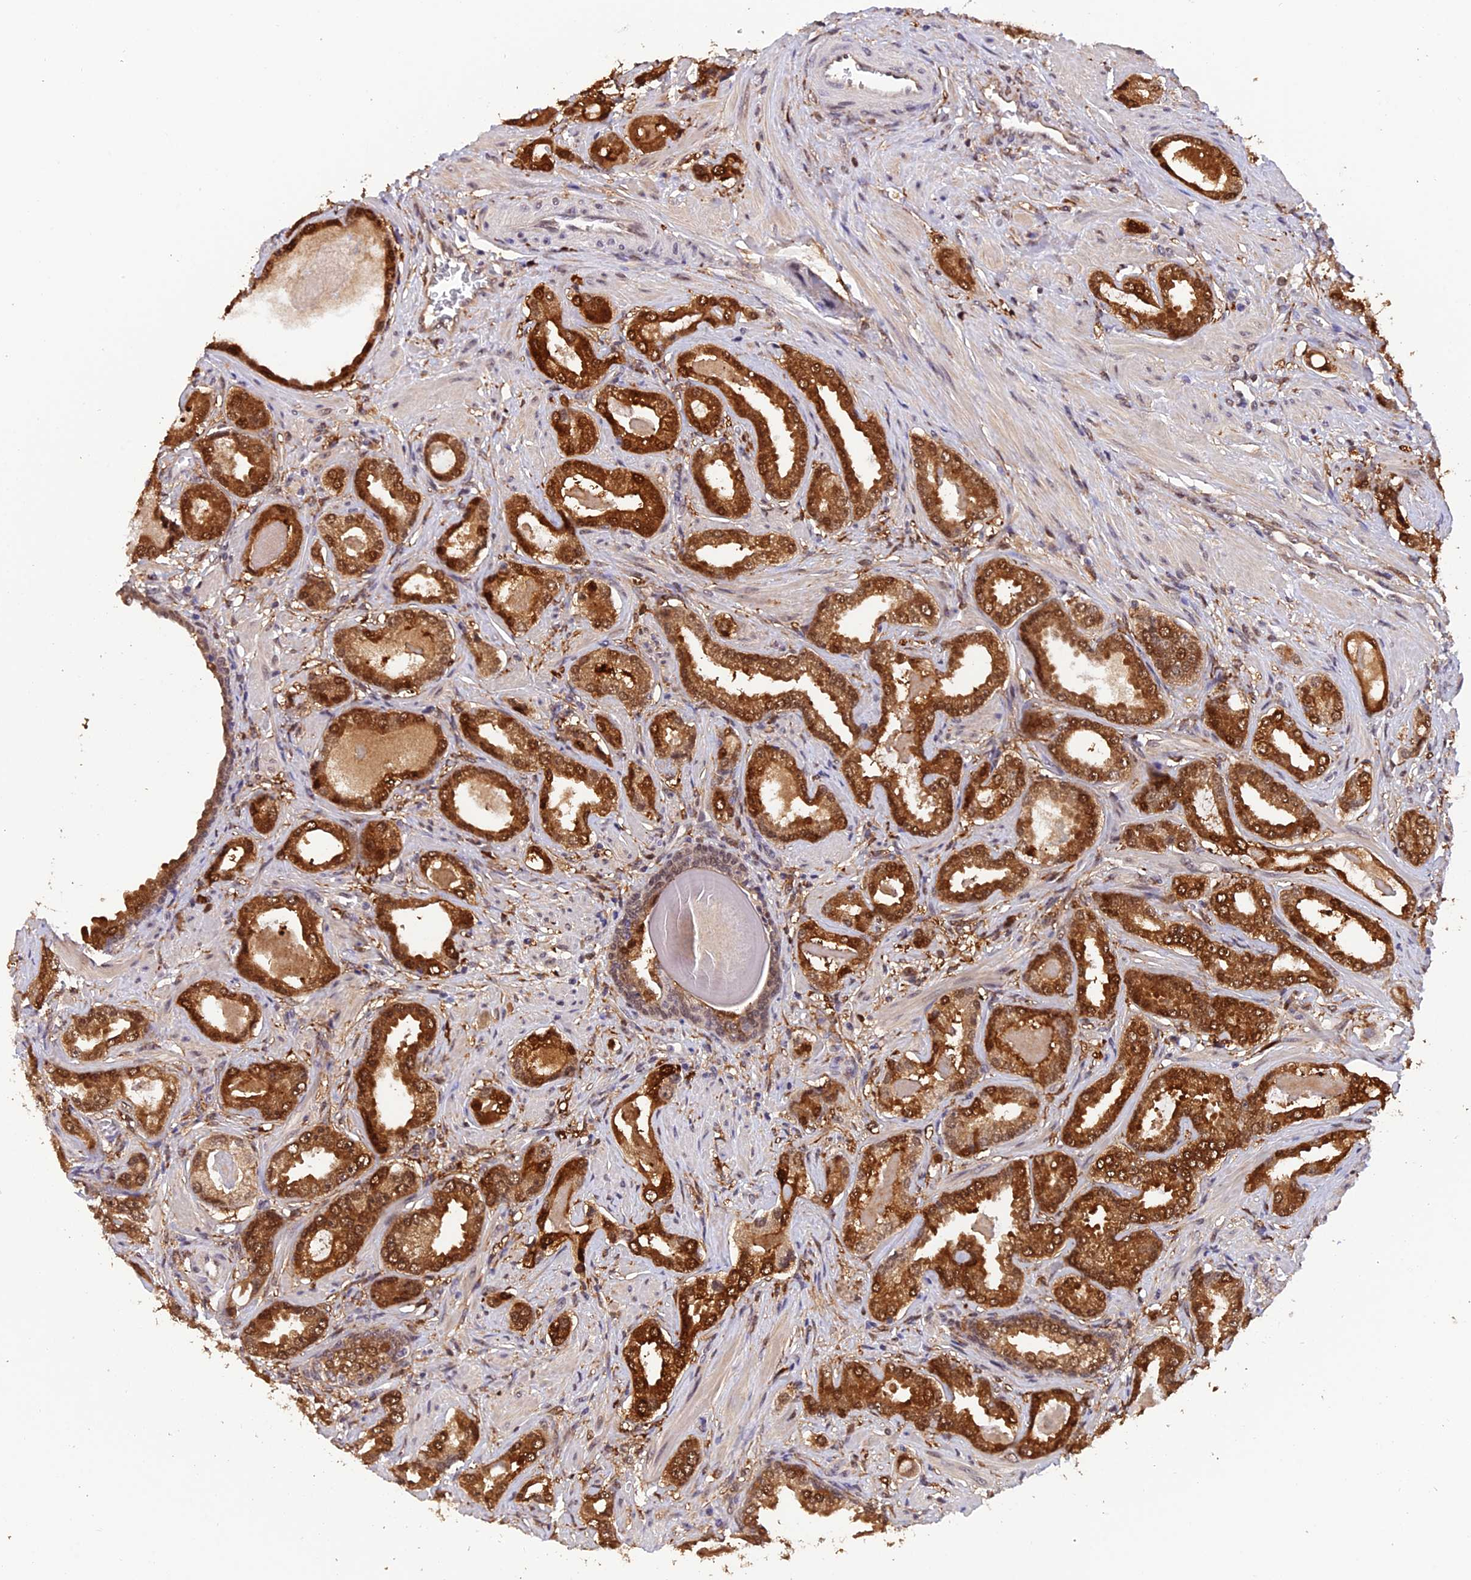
{"staining": {"intensity": "strong", "quantity": ">75%", "location": "cytoplasmic/membranous,nuclear"}, "tissue": "prostate cancer", "cell_type": "Tumor cells", "image_type": "cancer", "snomed": [{"axis": "morphology", "description": "Adenocarcinoma, Low grade"}, {"axis": "topography", "description": "Prostate"}], "caption": "A brown stain highlights strong cytoplasmic/membranous and nuclear expression of a protein in prostate low-grade adenocarcinoma tumor cells. (DAB (3,3'-diaminobenzidine) IHC, brown staining for protein, blue staining for nuclei).", "gene": "MNS1", "patient": {"sex": "male", "age": 64}}